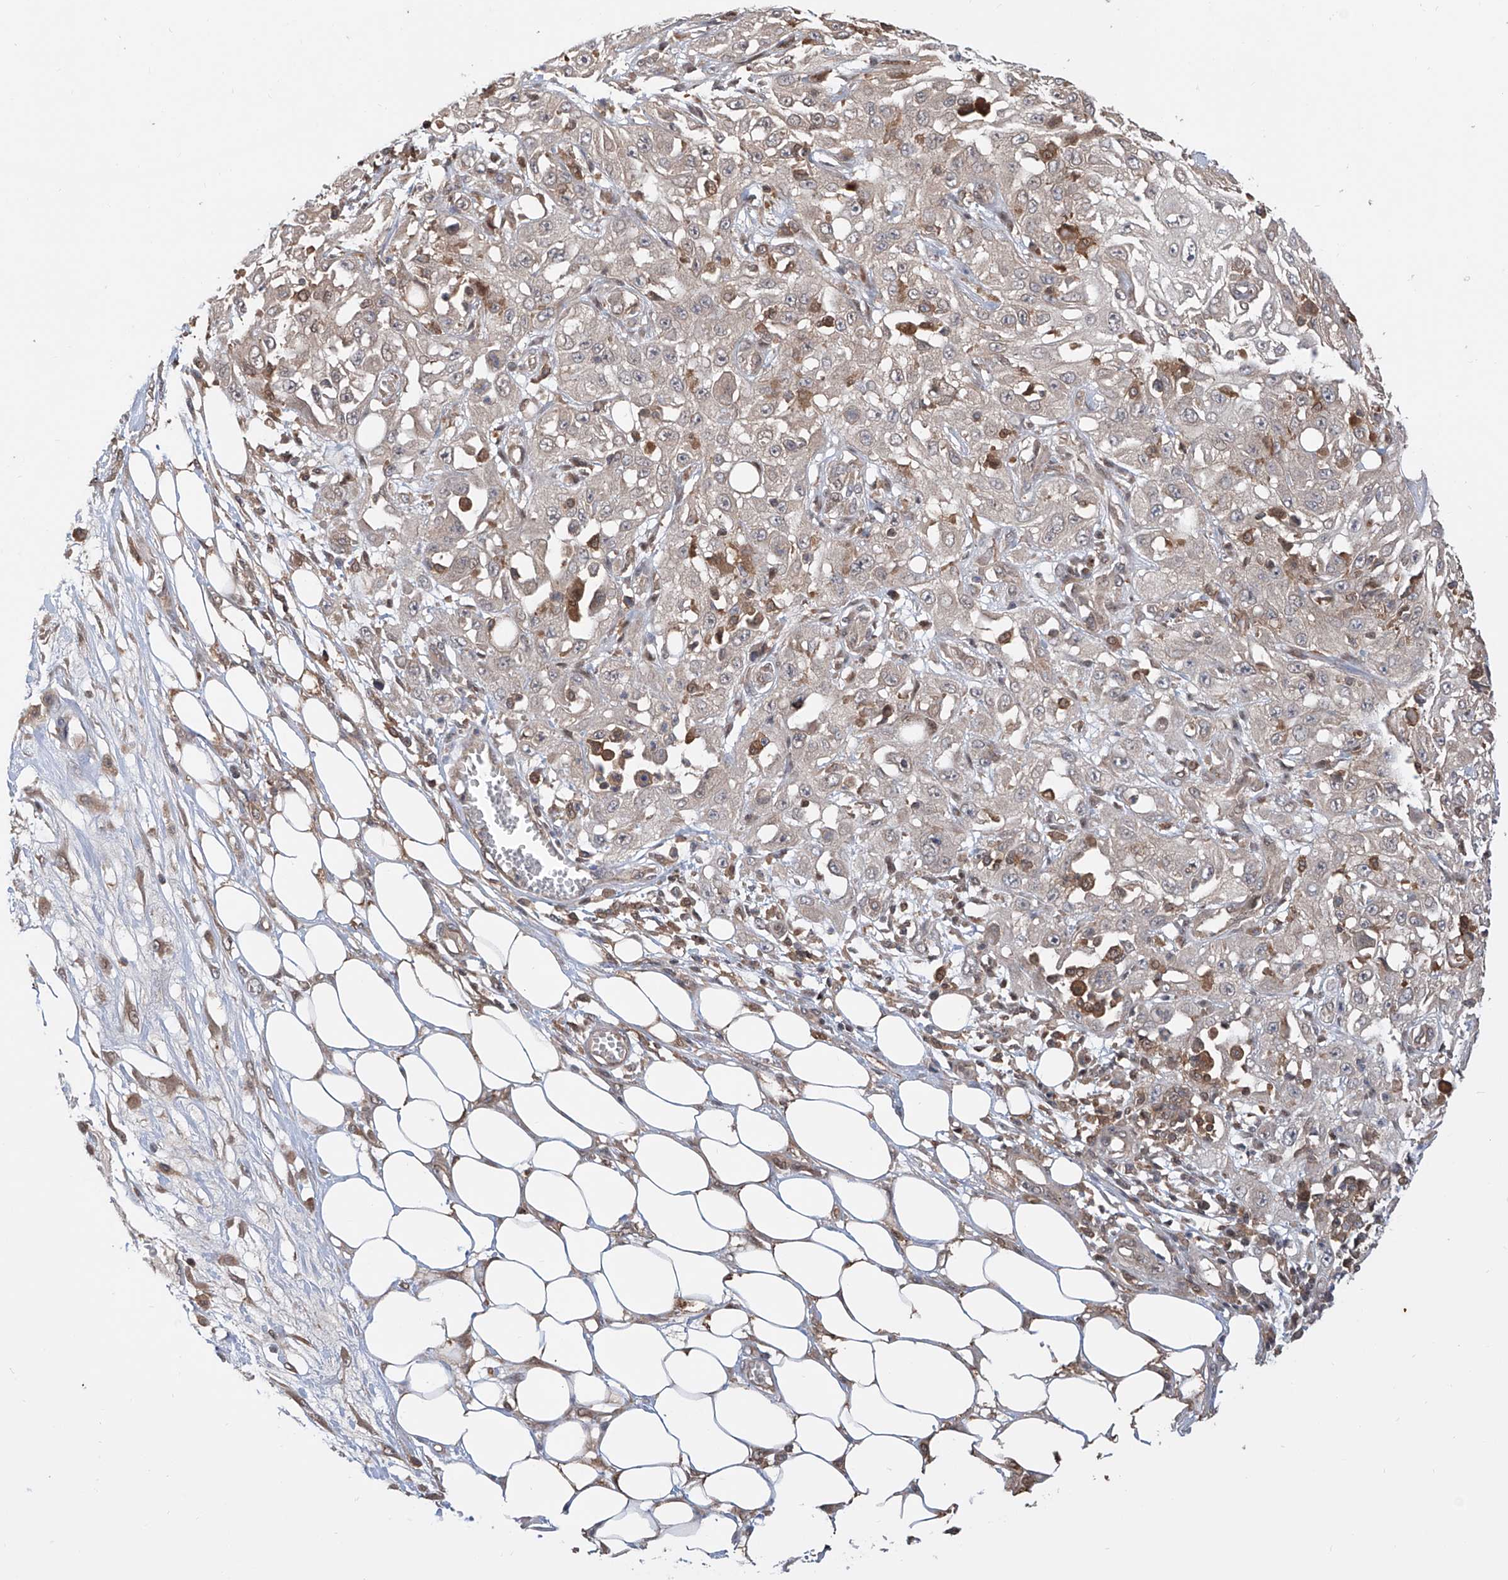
{"staining": {"intensity": "negative", "quantity": "none", "location": "none"}, "tissue": "skin cancer", "cell_type": "Tumor cells", "image_type": "cancer", "snomed": [{"axis": "morphology", "description": "Squamous cell carcinoma, NOS"}, {"axis": "morphology", "description": "Squamous cell carcinoma, metastatic, NOS"}, {"axis": "topography", "description": "Skin"}, {"axis": "topography", "description": "Lymph node"}], "caption": "Tumor cells are negative for brown protein staining in skin squamous cell carcinoma. (Brightfield microscopy of DAB immunohistochemistry (IHC) at high magnification).", "gene": "HOXC8", "patient": {"sex": "male", "age": 75}}